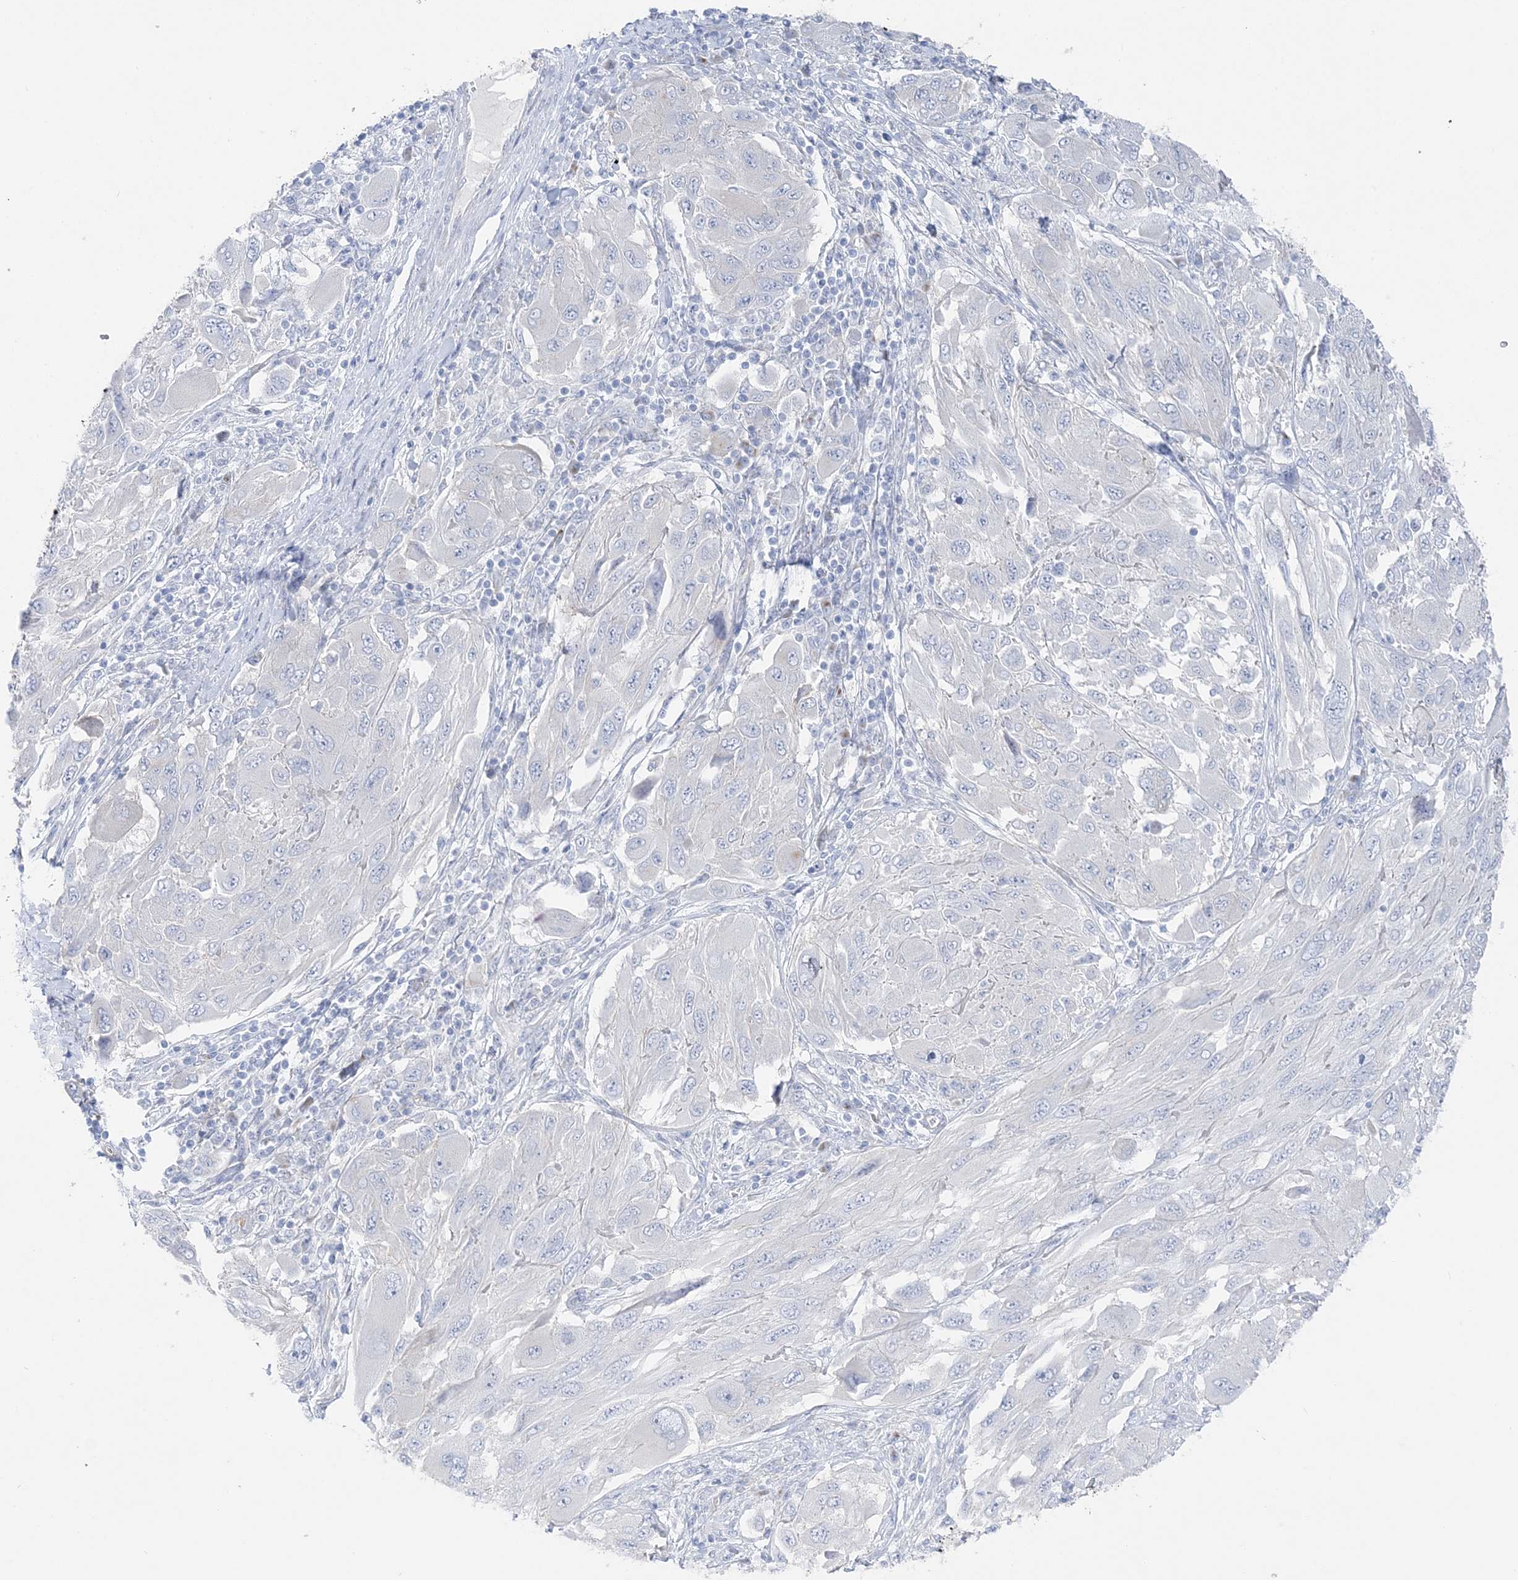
{"staining": {"intensity": "negative", "quantity": "none", "location": "none"}, "tissue": "melanoma", "cell_type": "Tumor cells", "image_type": "cancer", "snomed": [{"axis": "morphology", "description": "Malignant melanoma, NOS"}, {"axis": "topography", "description": "Skin"}], "caption": "A high-resolution histopathology image shows immunohistochemistry staining of malignant melanoma, which displays no significant expression in tumor cells.", "gene": "SLC5A6", "patient": {"sex": "female", "age": 91}}